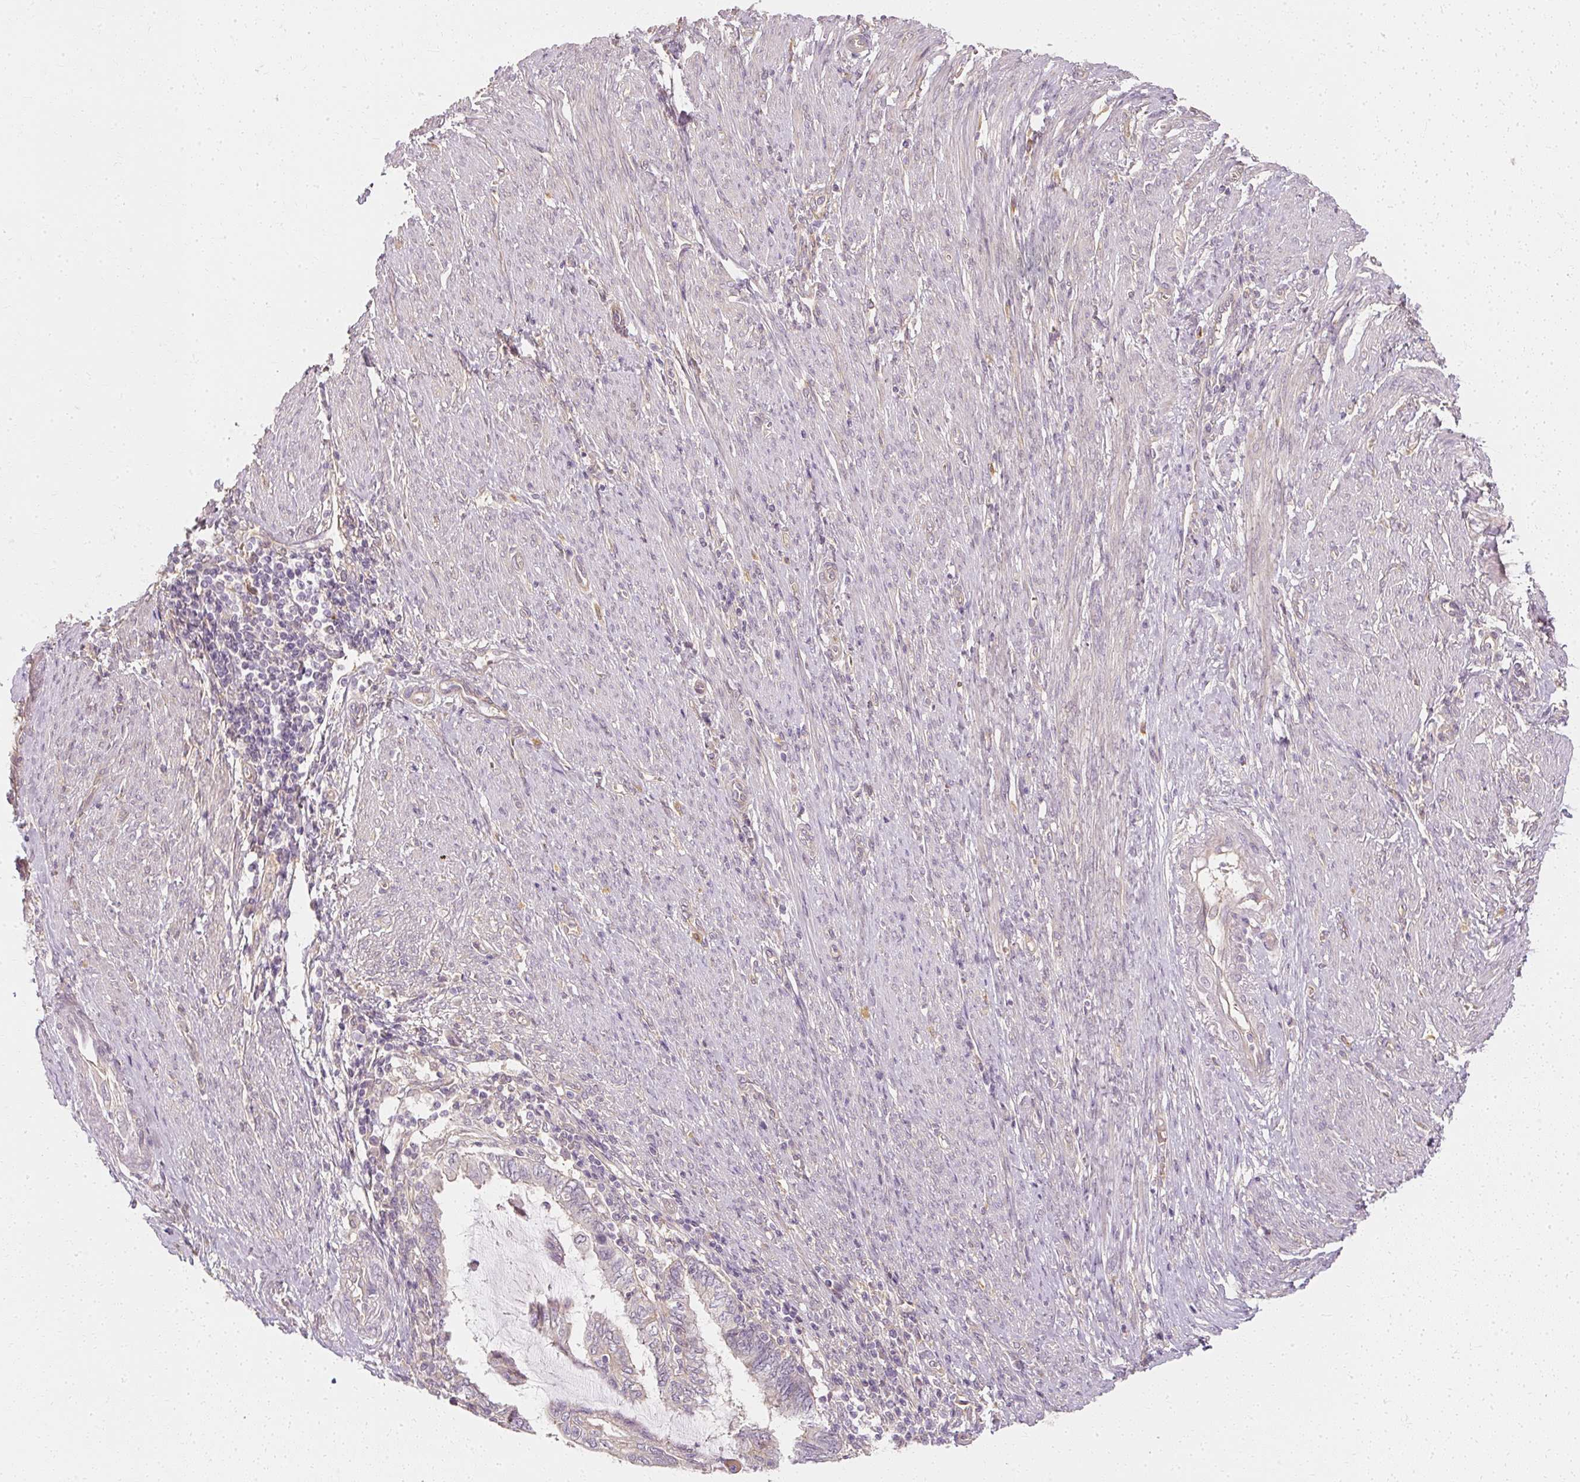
{"staining": {"intensity": "negative", "quantity": "none", "location": "none"}, "tissue": "endometrial cancer", "cell_type": "Tumor cells", "image_type": "cancer", "snomed": [{"axis": "morphology", "description": "Adenocarcinoma, NOS"}, {"axis": "topography", "description": "Uterus"}, {"axis": "topography", "description": "Endometrium"}], "caption": "Immunohistochemical staining of human endometrial cancer (adenocarcinoma) shows no significant staining in tumor cells.", "gene": "GNAQ", "patient": {"sex": "female", "age": 70}}